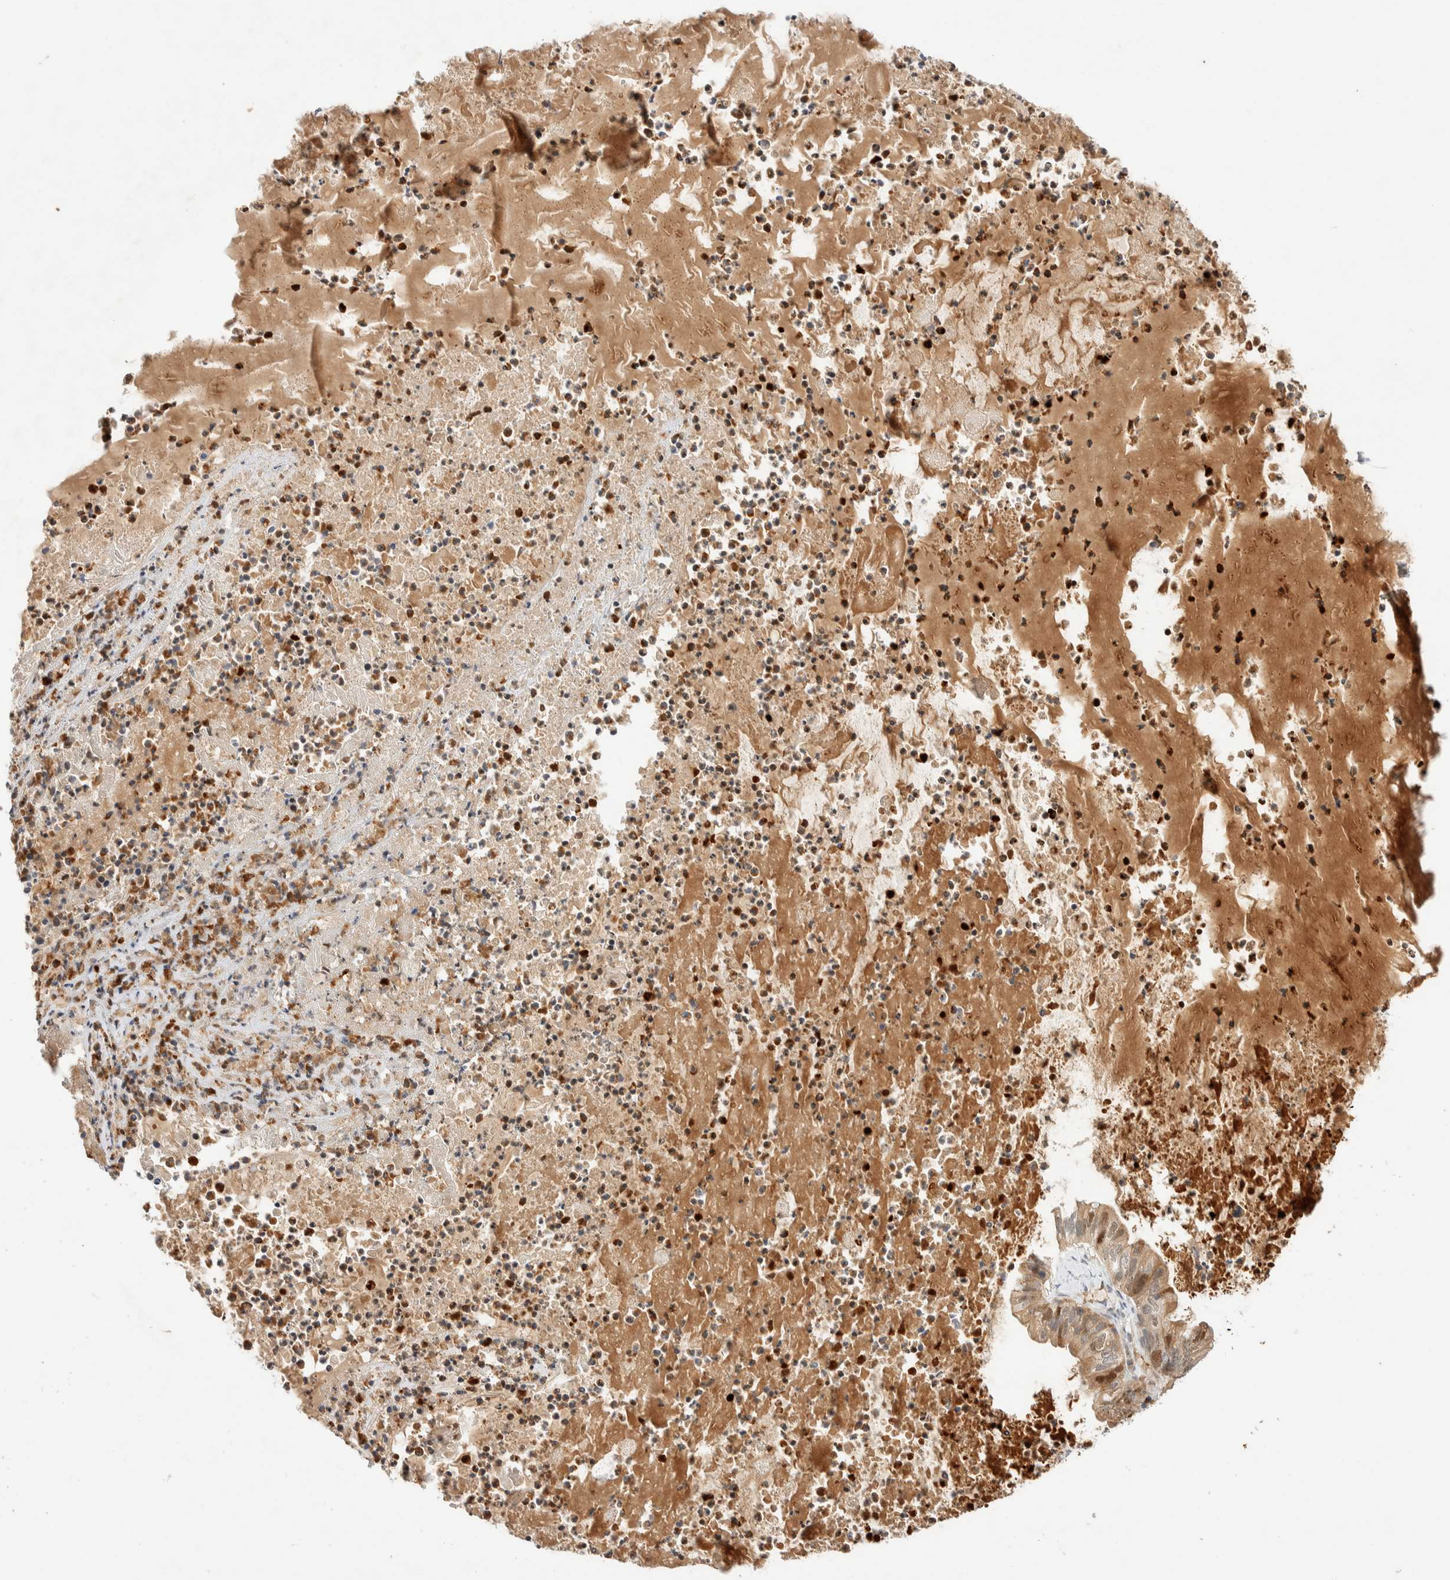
{"staining": {"intensity": "moderate", "quantity": ">75%", "location": "cytoplasmic/membranous,nuclear"}, "tissue": "ovarian cancer", "cell_type": "Tumor cells", "image_type": "cancer", "snomed": [{"axis": "morphology", "description": "Cystadenocarcinoma, mucinous, NOS"}, {"axis": "topography", "description": "Ovary"}], "caption": "An immunohistochemistry (IHC) histopathology image of tumor tissue is shown. Protein staining in brown highlights moderate cytoplasmic/membranous and nuclear positivity in ovarian cancer (mucinous cystadenocarcinoma) within tumor cells.", "gene": "NSMAF", "patient": {"sex": "female", "age": 80}}